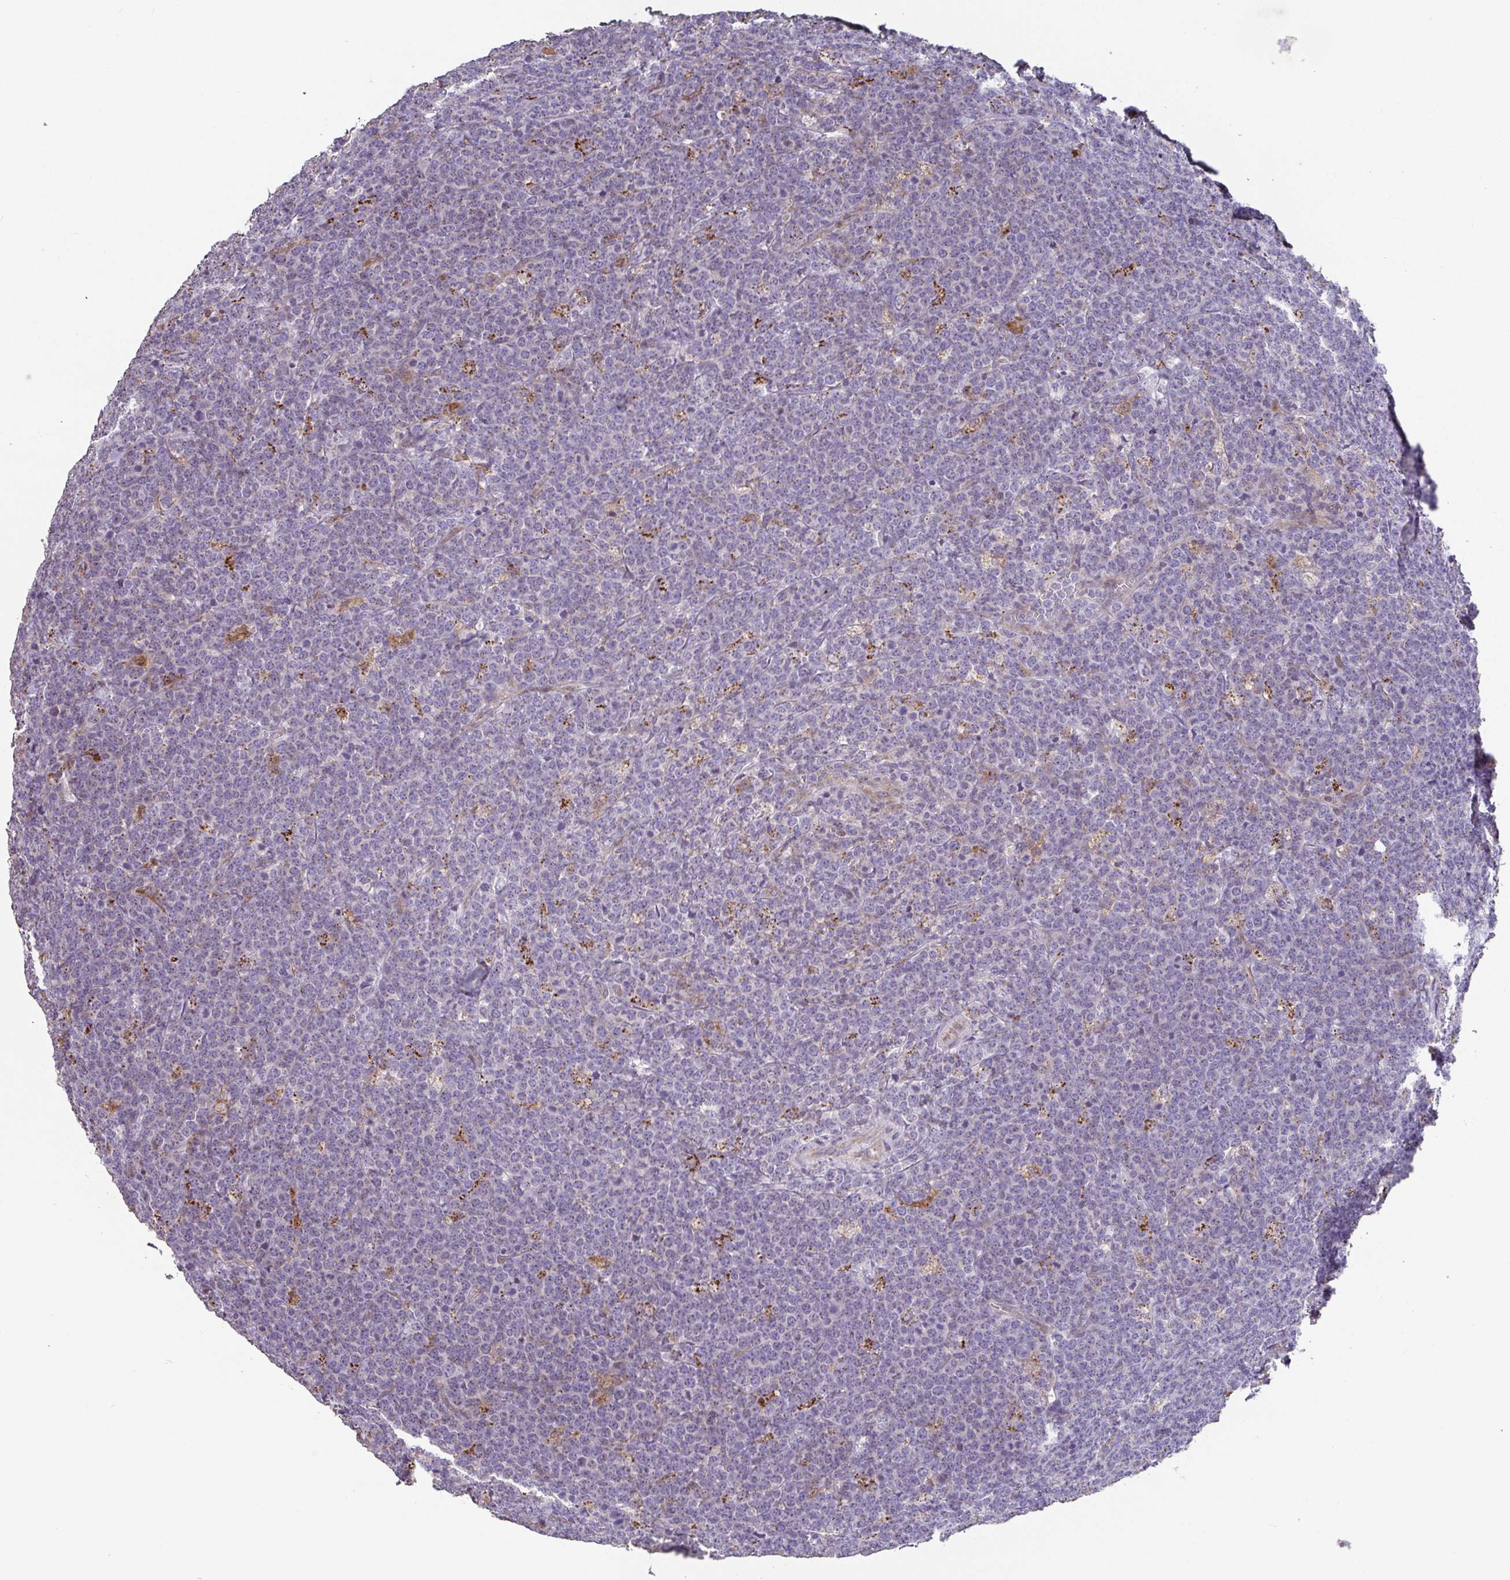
{"staining": {"intensity": "negative", "quantity": "none", "location": "none"}, "tissue": "lymphoma", "cell_type": "Tumor cells", "image_type": "cancer", "snomed": [{"axis": "morphology", "description": "Malignant lymphoma, non-Hodgkin's type, High grade"}, {"axis": "topography", "description": "Small intestine"}, {"axis": "topography", "description": "Colon"}], "caption": "Immunohistochemistry photomicrograph of neoplastic tissue: malignant lymphoma, non-Hodgkin's type (high-grade) stained with DAB displays no significant protein expression in tumor cells.", "gene": "RUNDC3B", "patient": {"sex": "male", "age": 8}}